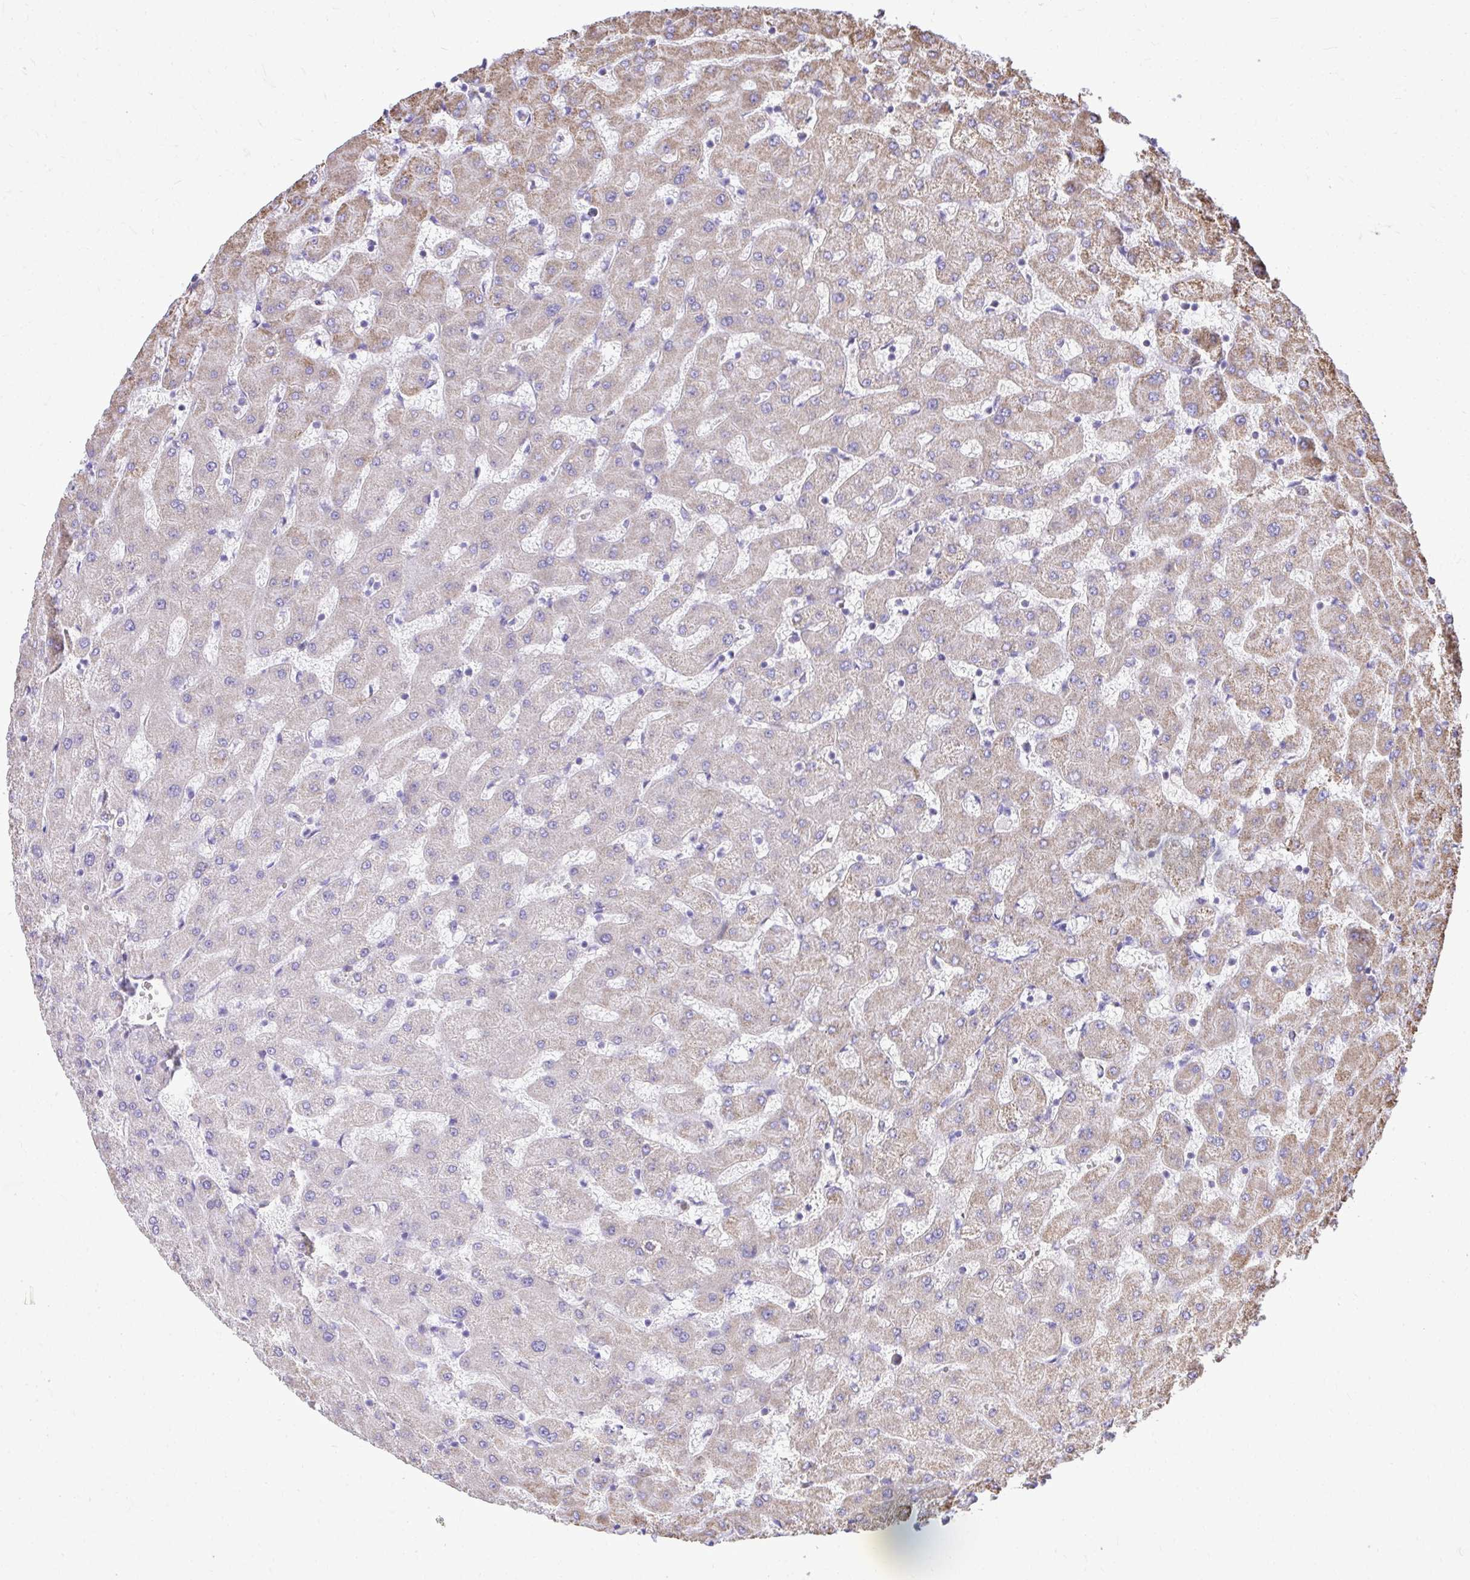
{"staining": {"intensity": "negative", "quantity": "none", "location": "none"}, "tissue": "liver", "cell_type": "Cholangiocytes", "image_type": "normal", "snomed": [{"axis": "morphology", "description": "Normal tissue, NOS"}, {"axis": "topography", "description": "Liver"}], "caption": "IHC histopathology image of normal liver: liver stained with DAB demonstrates no significant protein positivity in cholangiocytes.", "gene": "MPZL2", "patient": {"sex": "female", "age": 63}}